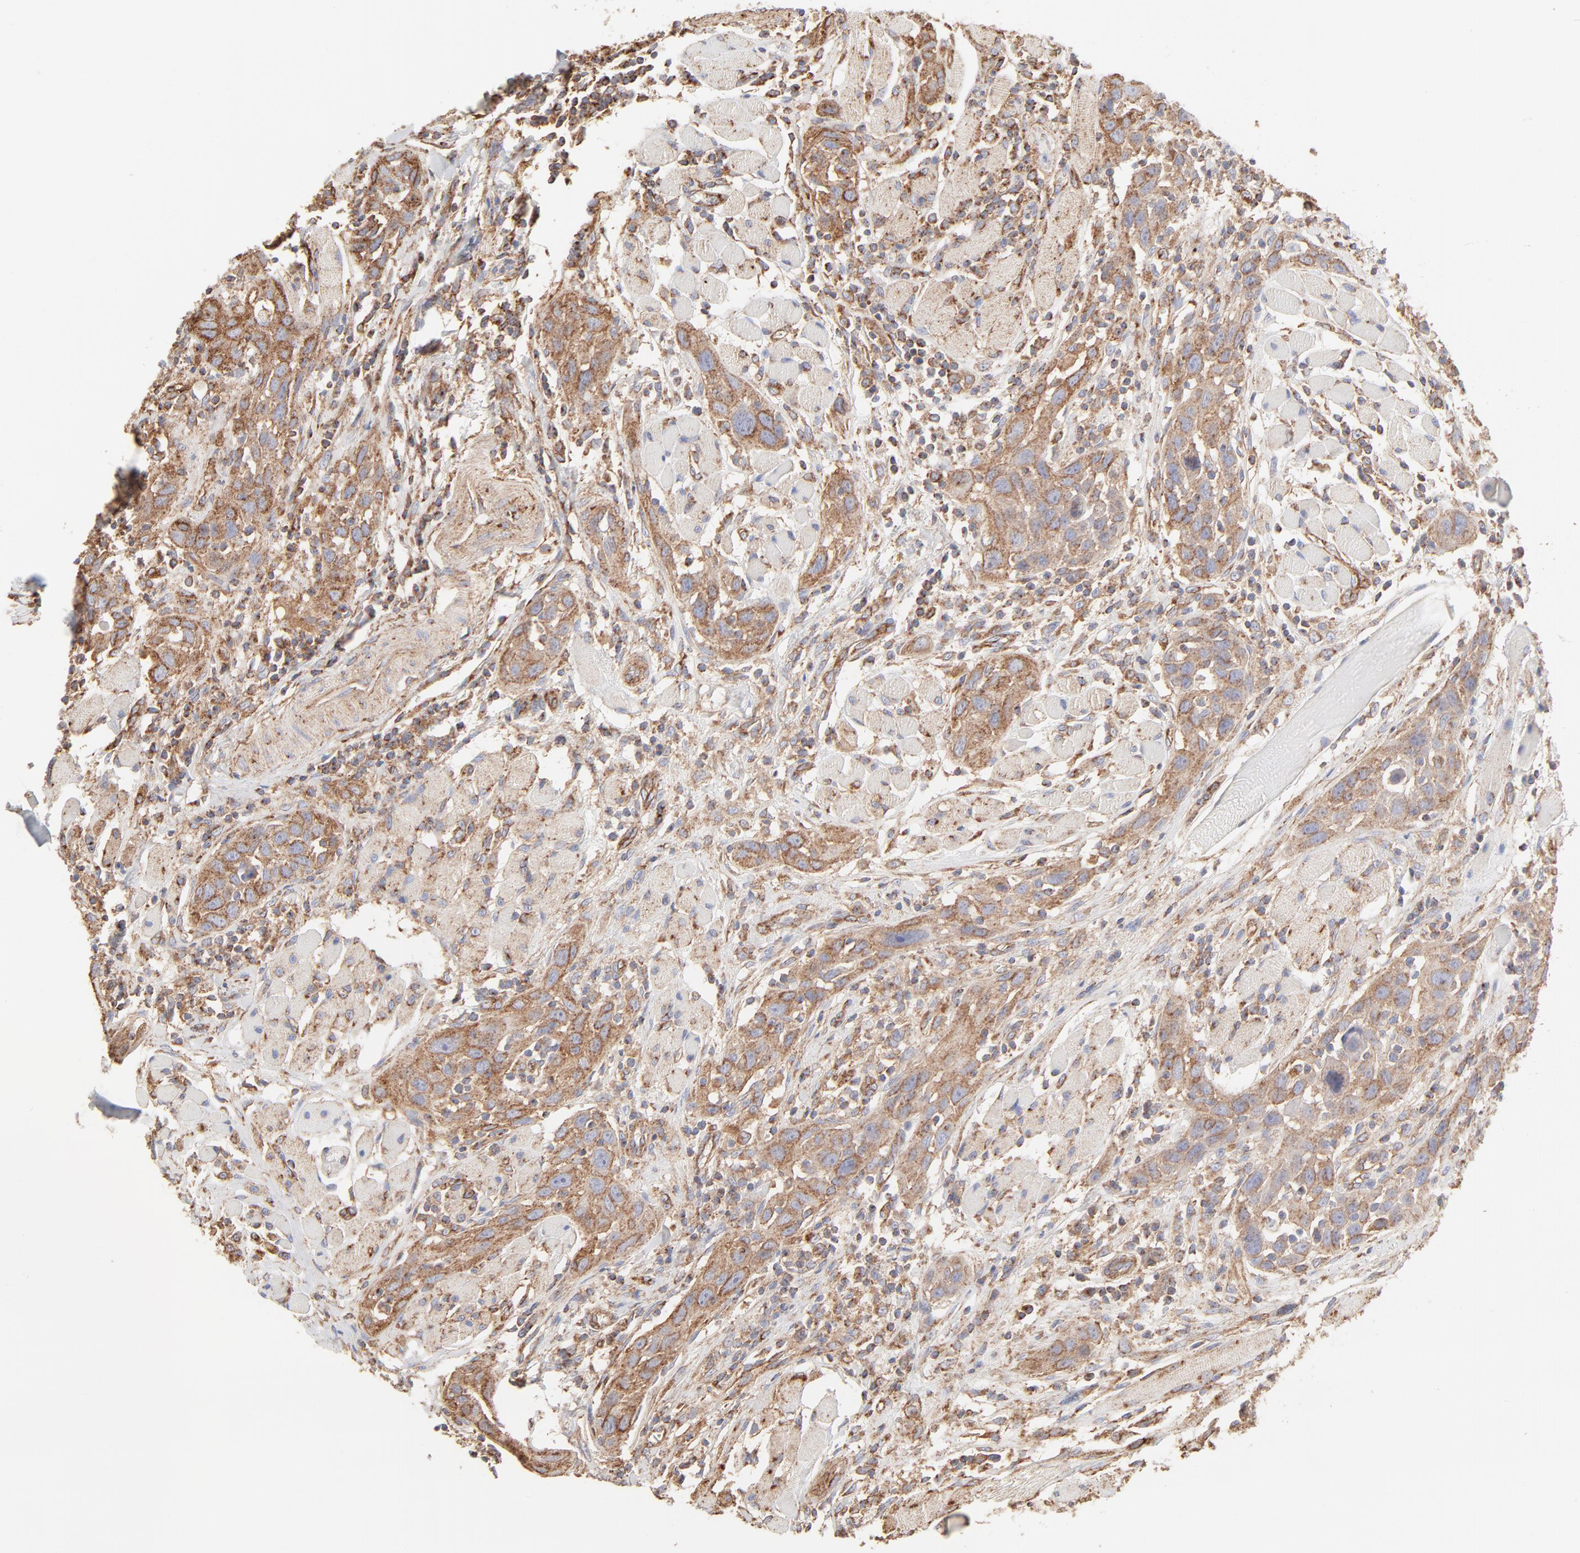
{"staining": {"intensity": "moderate", "quantity": ">75%", "location": "cytoplasmic/membranous"}, "tissue": "head and neck cancer", "cell_type": "Tumor cells", "image_type": "cancer", "snomed": [{"axis": "morphology", "description": "Squamous cell carcinoma, NOS"}, {"axis": "topography", "description": "Oral tissue"}, {"axis": "topography", "description": "Head-Neck"}], "caption": "Brown immunohistochemical staining in head and neck squamous cell carcinoma demonstrates moderate cytoplasmic/membranous positivity in about >75% of tumor cells.", "gene": "CLTB", "patient": {"sex": "female", "age": 50}}